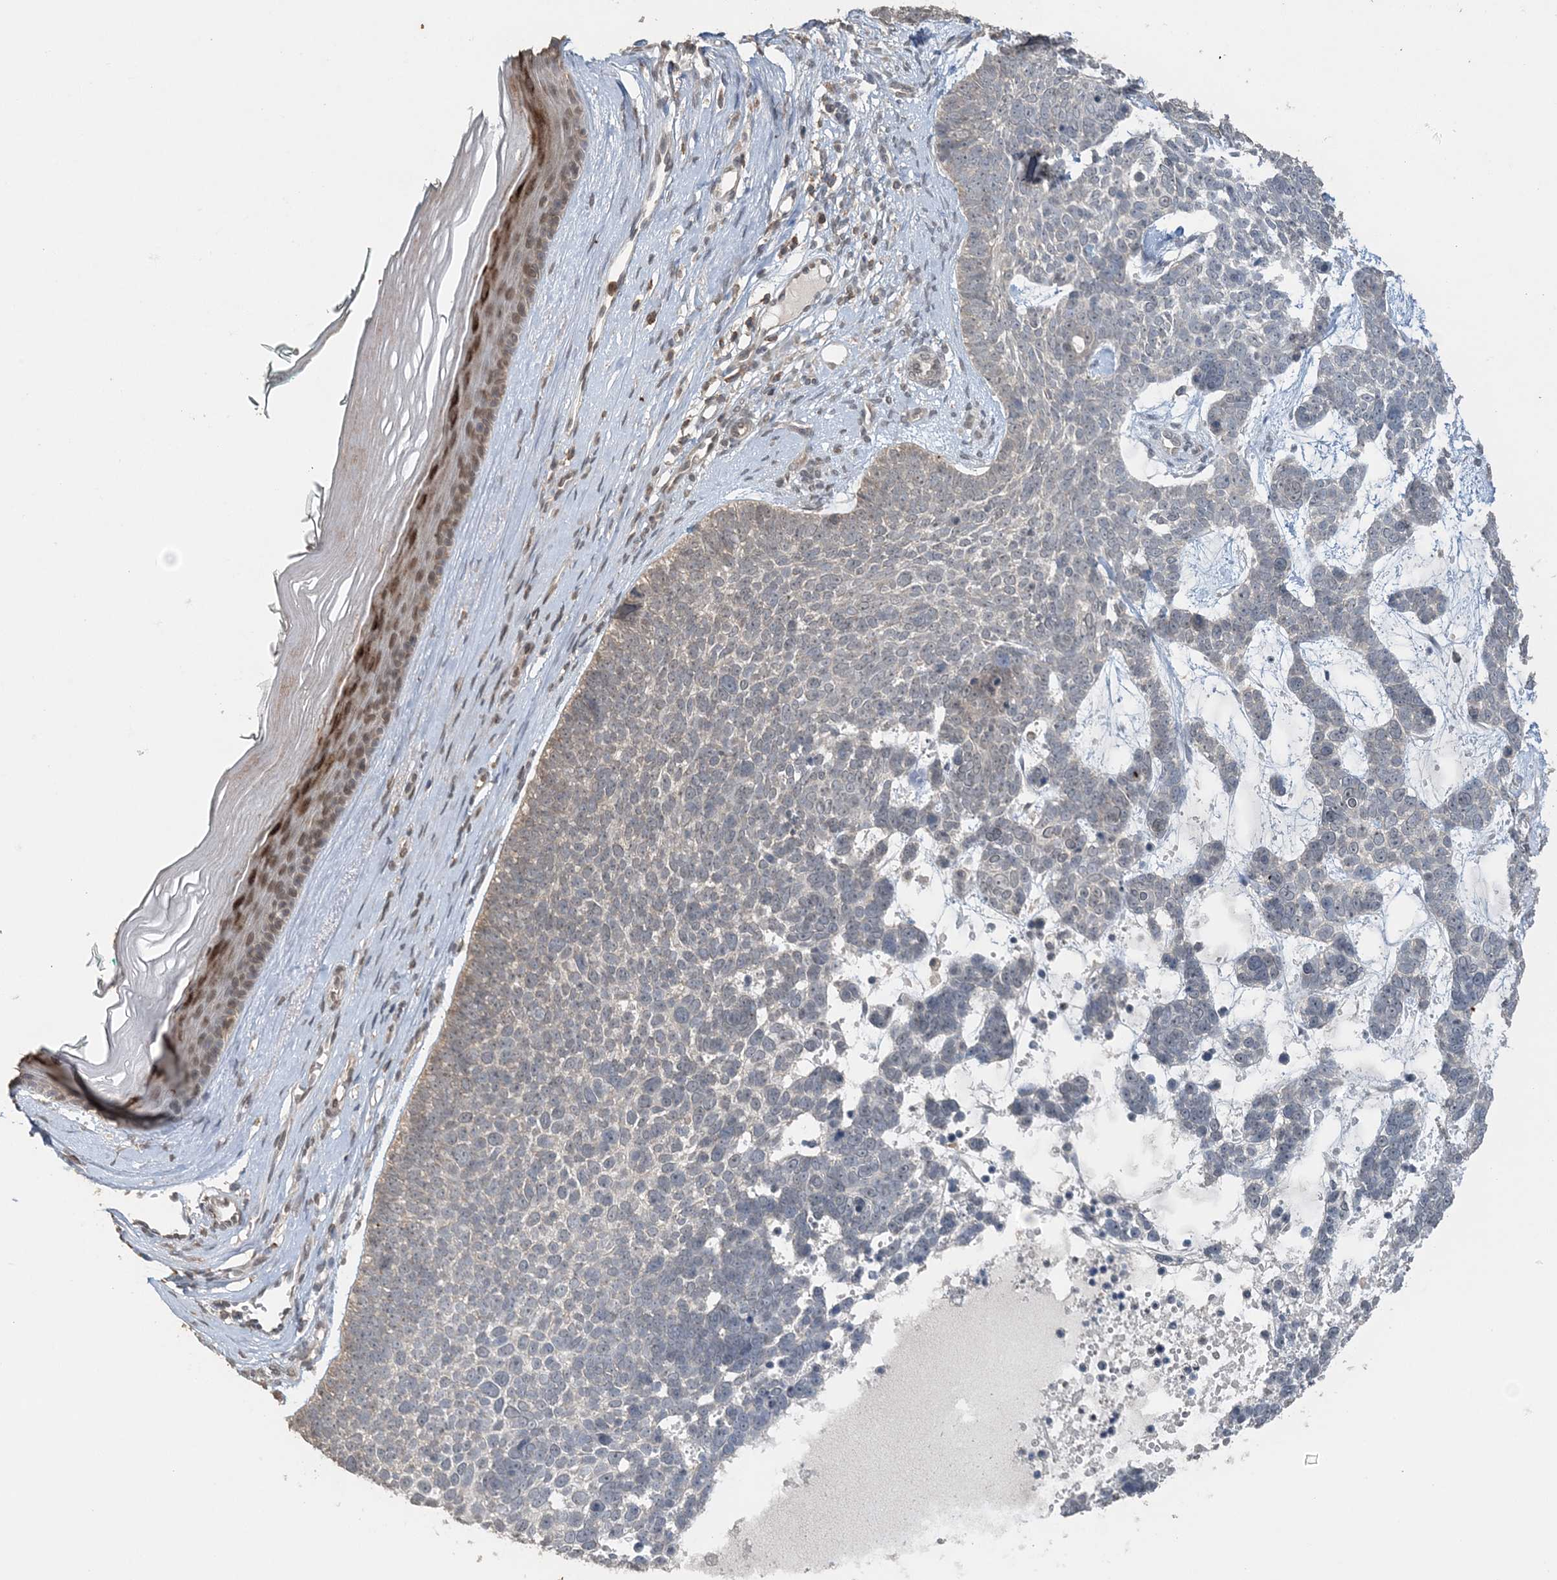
{"staining": {"intensity": "negative", "quantity": "none", "location": "none"}, "tissue": "skin cancer", "cell_type": "Tumor cells", "image_type": "cancer", "snomed": [{"axis": "morphology", "description": "Basal cell carcinoma"}, {"axis": "topography", "description": "Skin"}], "caption": "Skin cancer was stained to show a protein in brown. There is no significant positivity in tumor cells. (Brightfield microscopy of DAB immunohistochemistry at high magnification).", "gene": "FAM110A", "patient": {"sex": "female", "age": 81}}